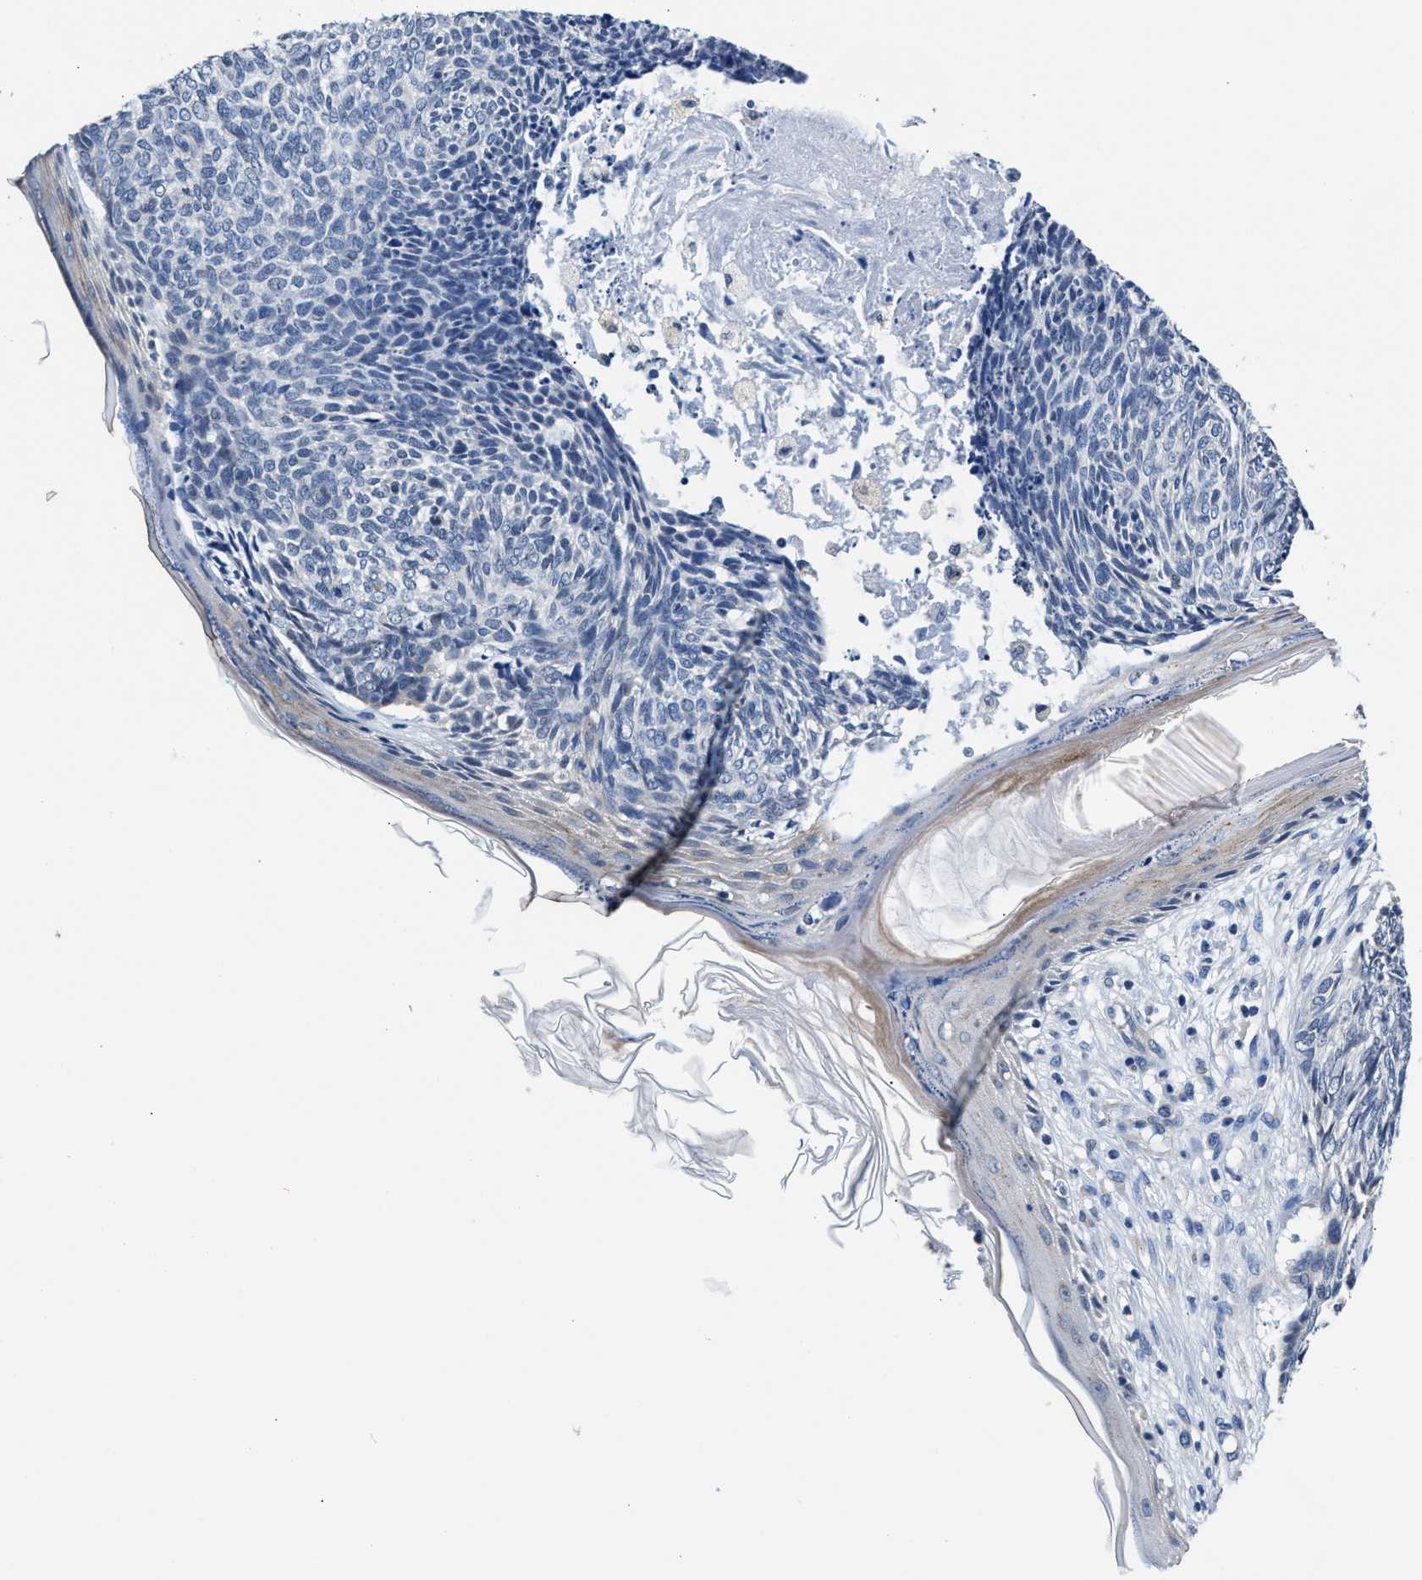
{"staining": {"intensity": "negative", "quantity": "none", "location": "none"}, "tissue": "skin cancer", "cell_type": "Tumor cells", "image_type": "cancer", "snomed": [{"axis": "morphology", "description": "Basal cell carcinoma"}, {"axis": "topography", "description": "Skin"}], "caption": "Tumor cells show no significant staining in skin cancer. (Brightfield microscopy of DAB IHC at high magnification).", "gene": "MYH3", "patient": {"sex": "female", "age": 84}}